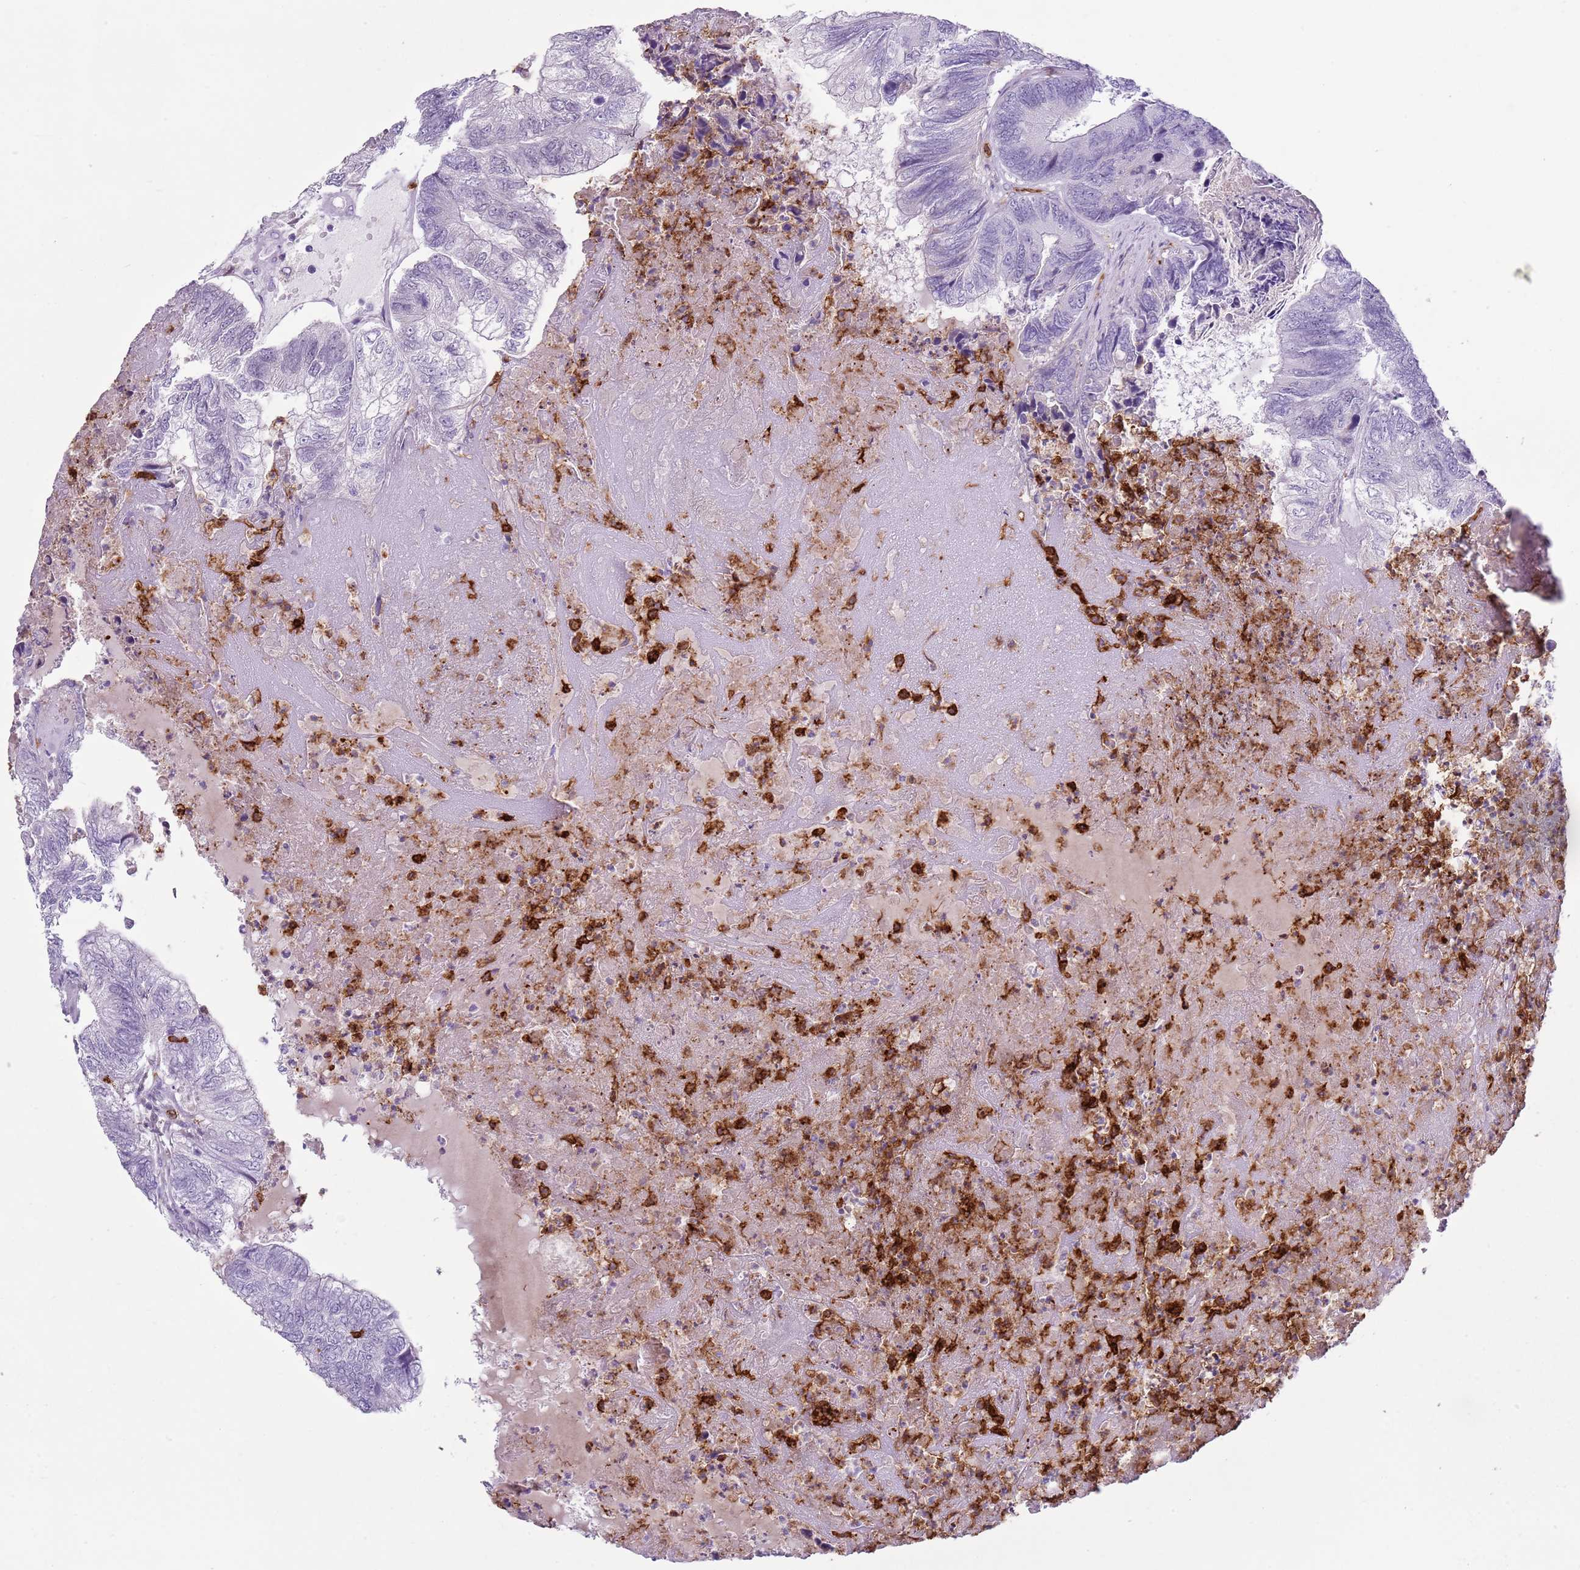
{"staining": {"intensity": "negative", "quantity": "none", "location": "none"}, "tissue": "colorectal cancer", "cell_type": "Tumor cells", "image_type": "cancer", "snomed": [{"axis": "morphology", "description": "Adenocarcinoma, NOS"}, {"axis": "topography", "description": "Colon"}], "caption": "Histopathology image shows no significant protein expression in tumor cells of adenocarcinoma (colorectal).", "gene": "CD177", "patient": {"sex": "female", "age": 67}}